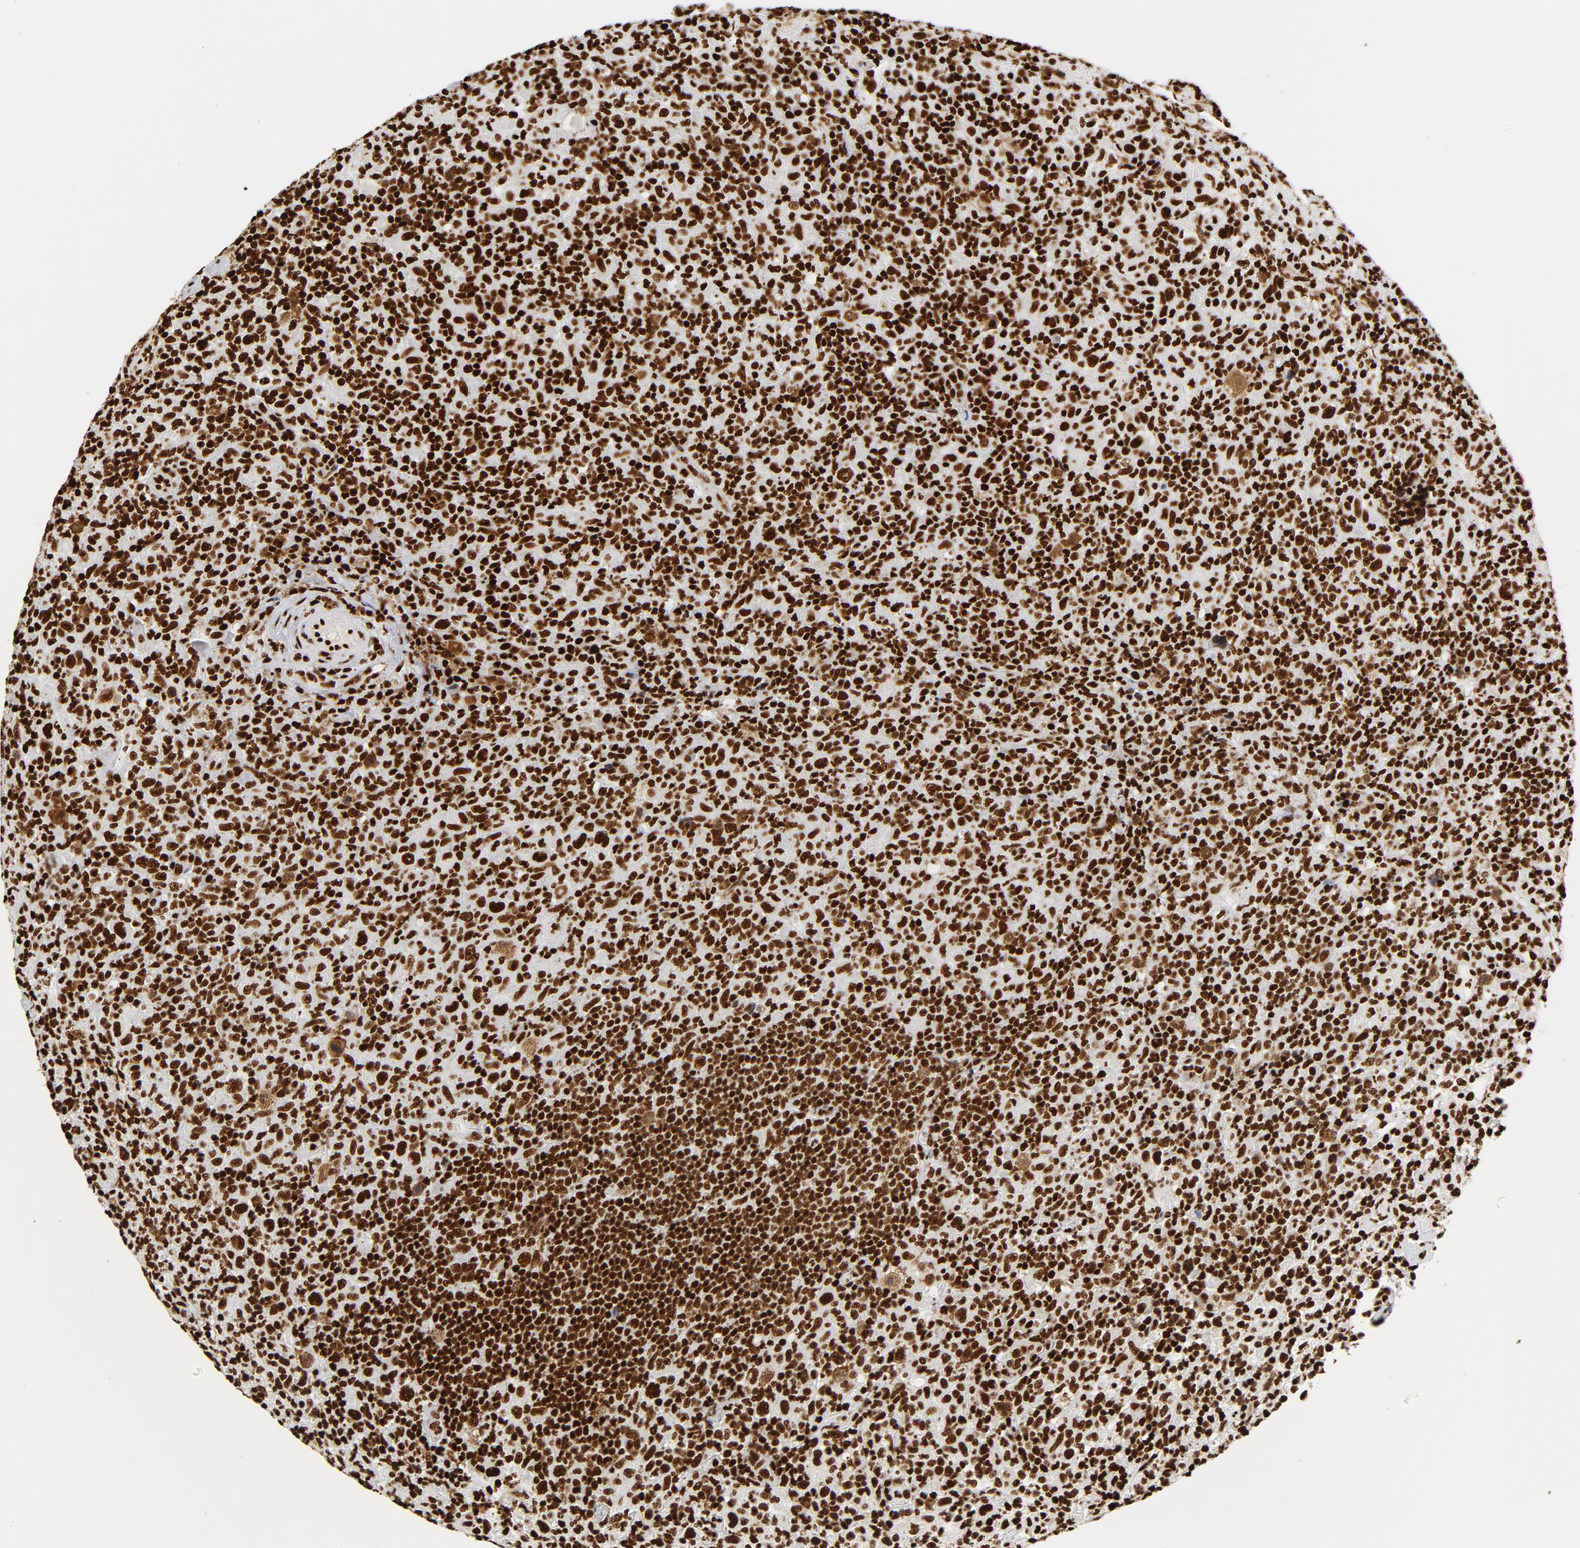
{"staining": {"intensity": "strong", "quantity": ">75%", "location": "nuclear"}, "tissue": "lymphoma", "cell_type": "Tumor cells", "image_type": "cancer", "snomed": [{"axis": "morphology", "description": "Hodgkin's disease, NOS"}, {"axis": "topography", "description": "Lymph node"}], "caption": "A brown stain labels strong nuclear positivity of a protein in lymphoma tumor cells.", "gene": "XRCC6", "patient": {"sex": "male", "age": 65}}